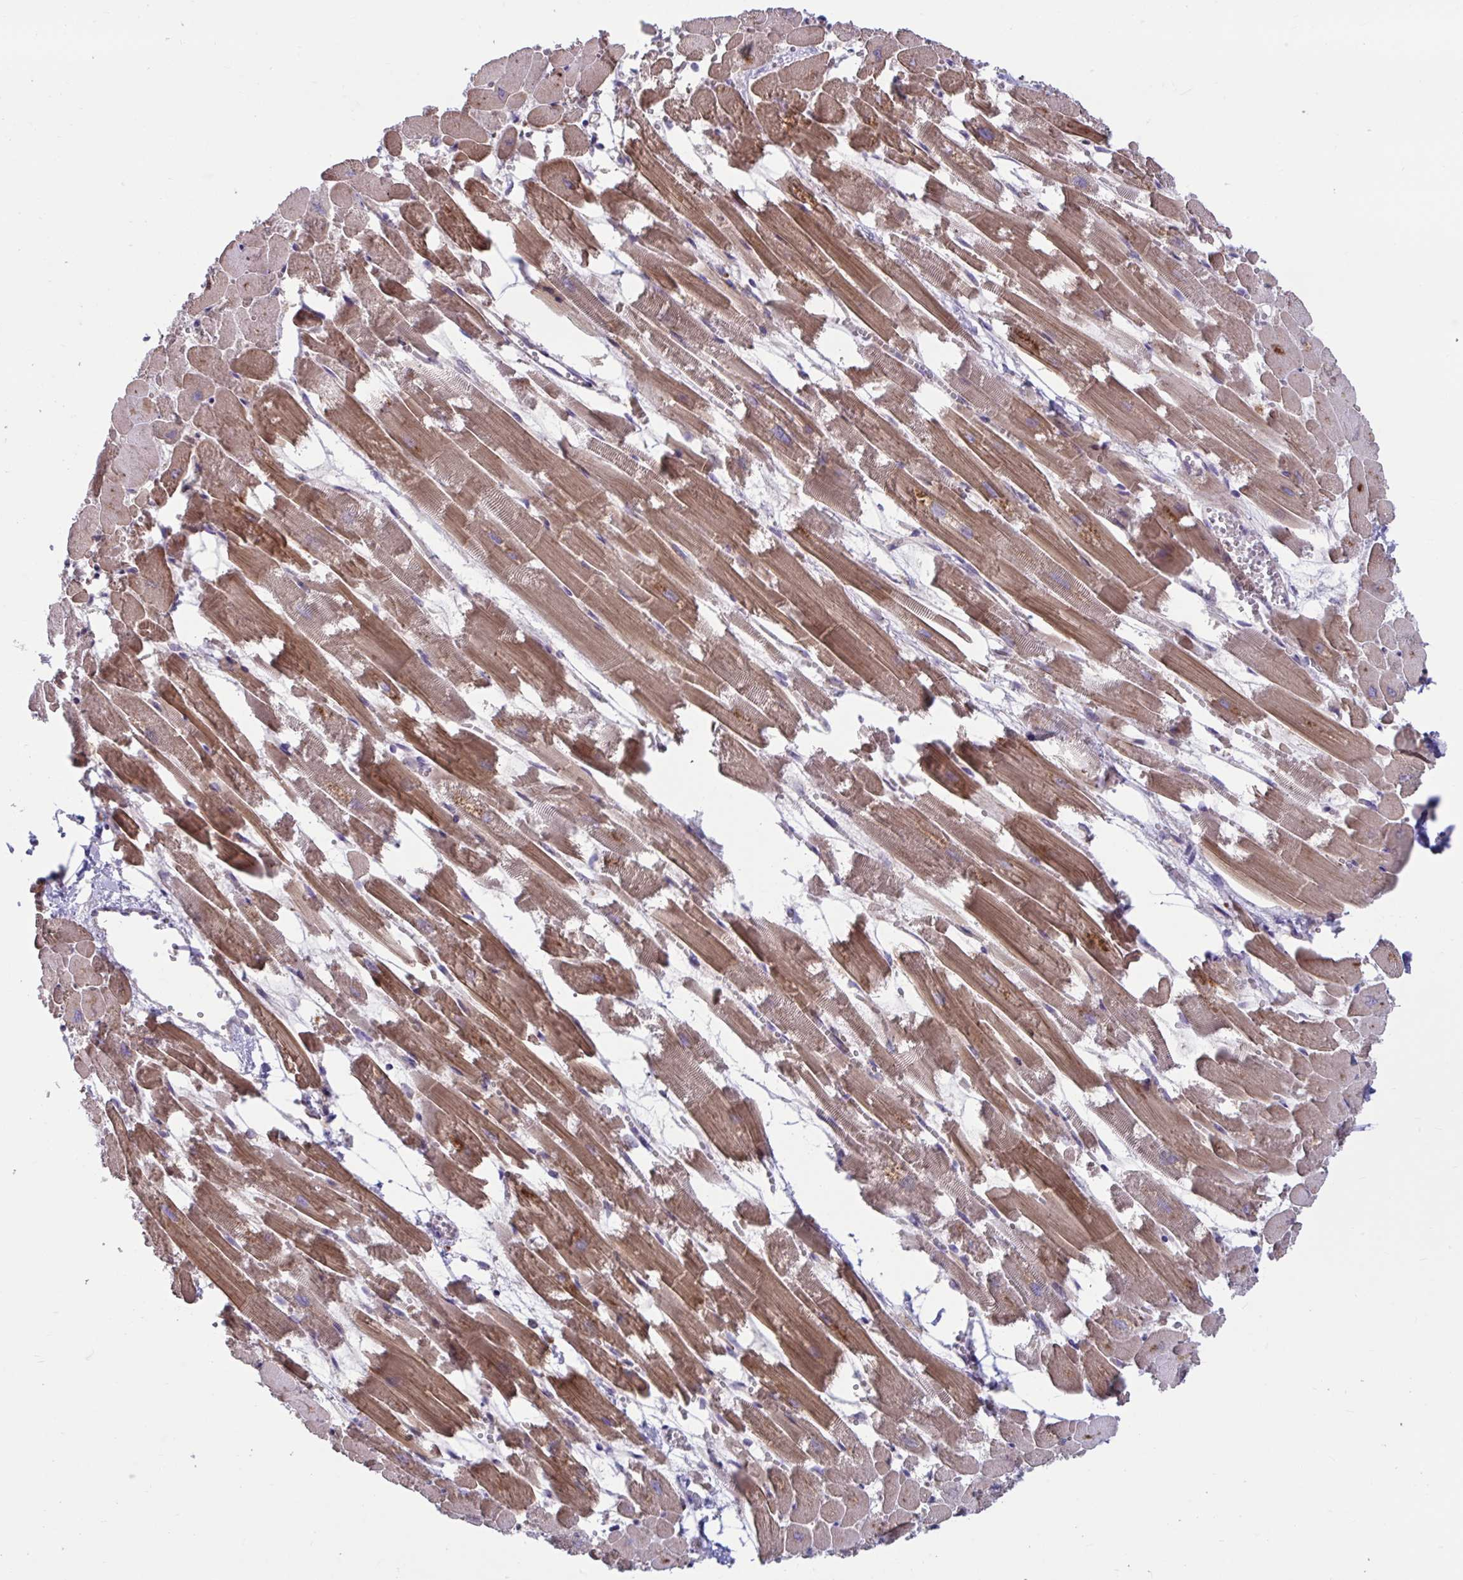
{"staining": {"intensity": "strong", "quantity": ">75%", "location": "cytoplasmic/membranous"}, "tissue": "heart muscle", "cell_type": "Cardiomyocytes", "image_type": "normal", "snomed": [{"axis": "morphology", "description": "Normal tissue, NOS"}, {"axis": "topography", "description": "Heart"}], "caption": "Cardiomyocytes demonstrate high levels of strong cytoplasmic/membranous staining in about >75% of cells in benign heart muscle.", "gene": "IST1", "patient": {"sex": "female", "age": 52}}